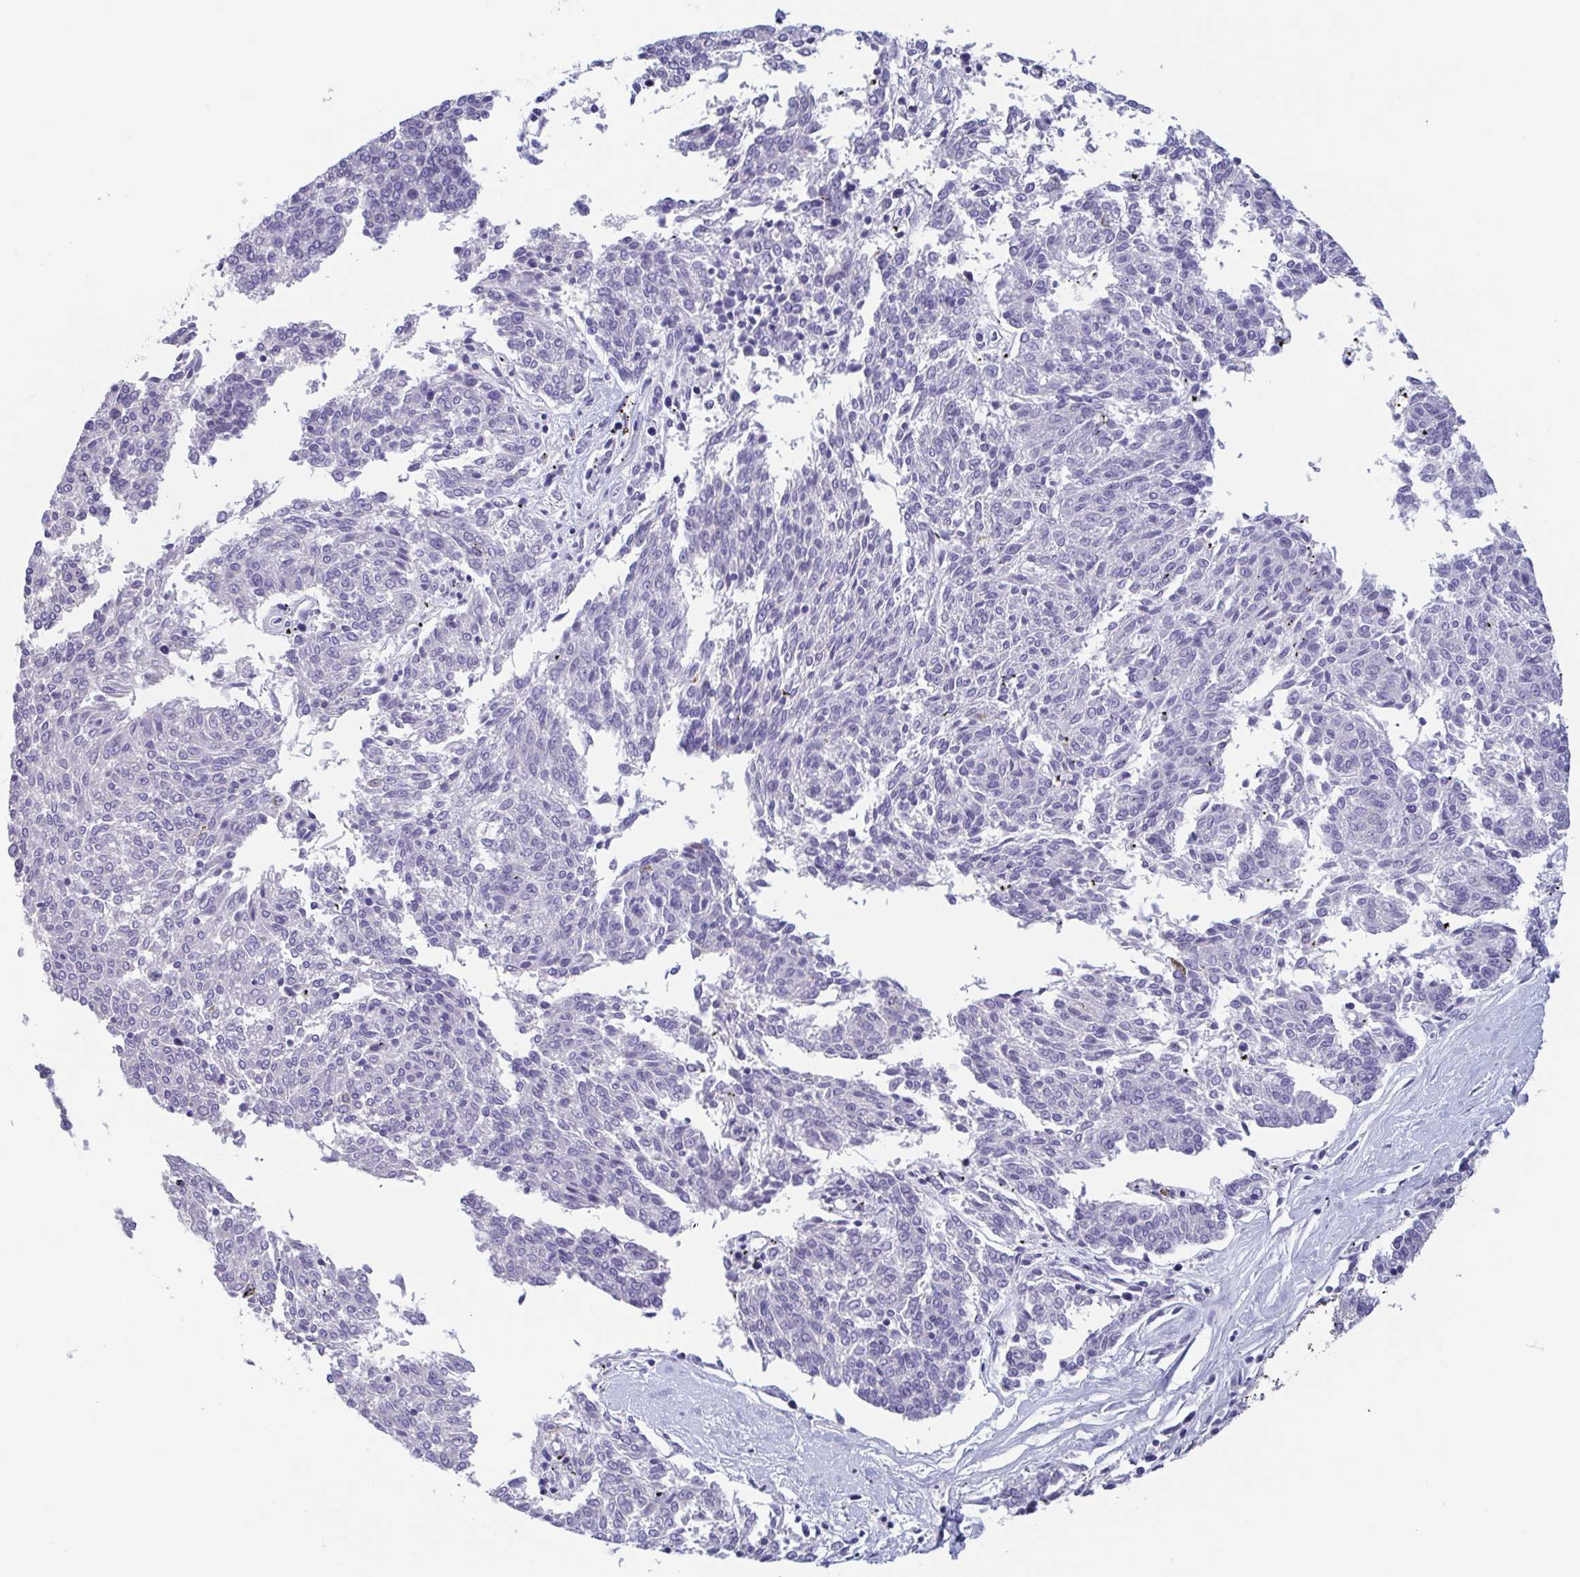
{"staining": {"intensity": "negative", "quantity": "none", "location": "none"}, "tissue": "melanoma", "cell_type": "Tumor cells", "image_type": "cancer", "snomed": [{"axis": "morphology", "description": "Malignant melanoma, NOS"}, {"axis": "topography", "description": "Skin"}], "caption": "Human malignant melanoma stained for a protein using immunohistochemistry exhibits no expression in tumor cells.", "gene": "TREH", "patient": {"sex": "female", "age": 72}}